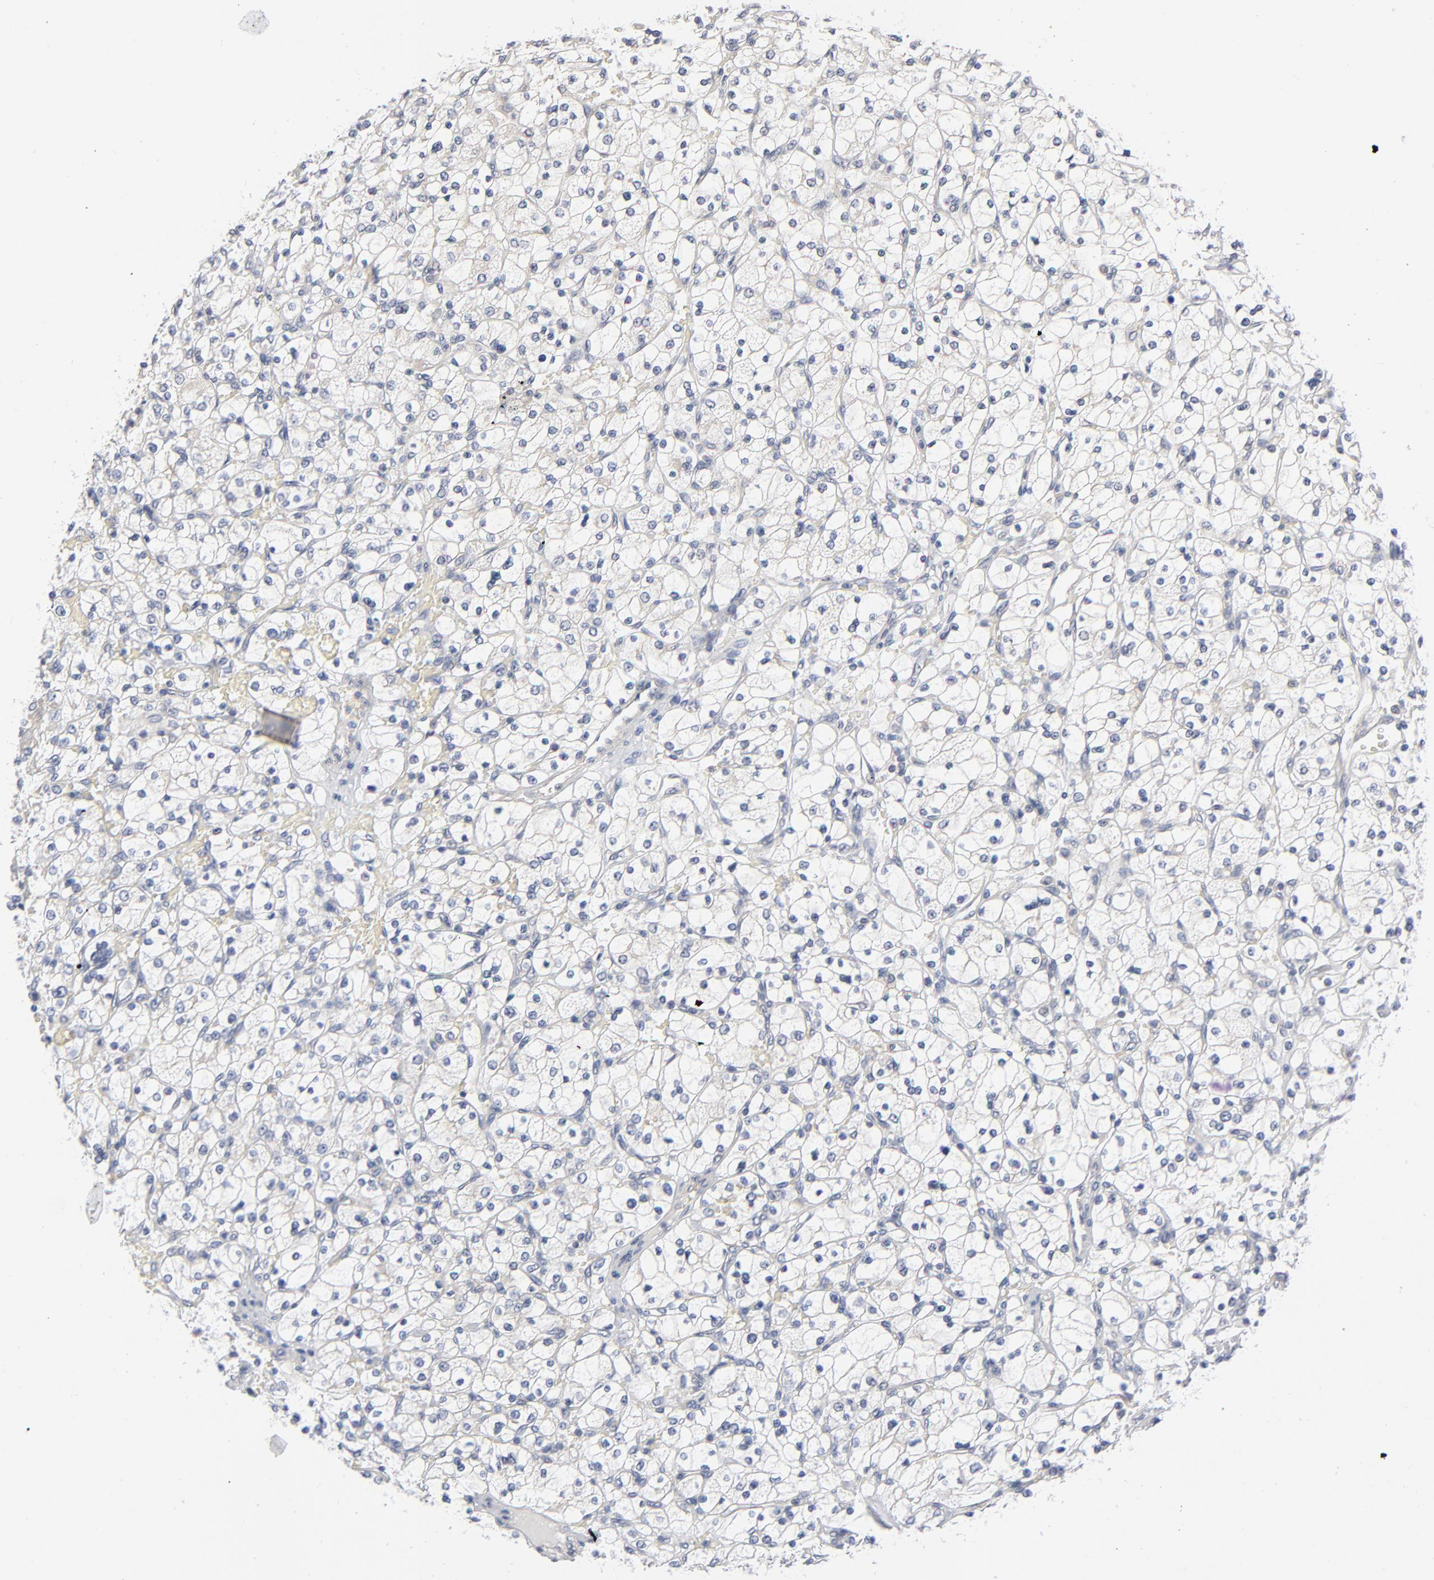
{"staining": {"intensity": "negative", "quantity": "none", "location": "none"}, "tissue": "renal cancer", "cell_type": "Tumor cells", "image_type": "cancer", "snomed": [{"axis": "morphology", "description": "Adenocarcinoma, NOS"}, {"axis": "topography", "description": "Kidney"}], "caption": "Immunohistochemistry (IHC) photomicrograph of renal cancer (adenocarcinoma) stained for a protein (brown), which exhibits no positivity in tumor cells. Nuclei are stained in blue.", "gene": "RPS6KB1", "patient": {"sex": "female", "age": 83}}